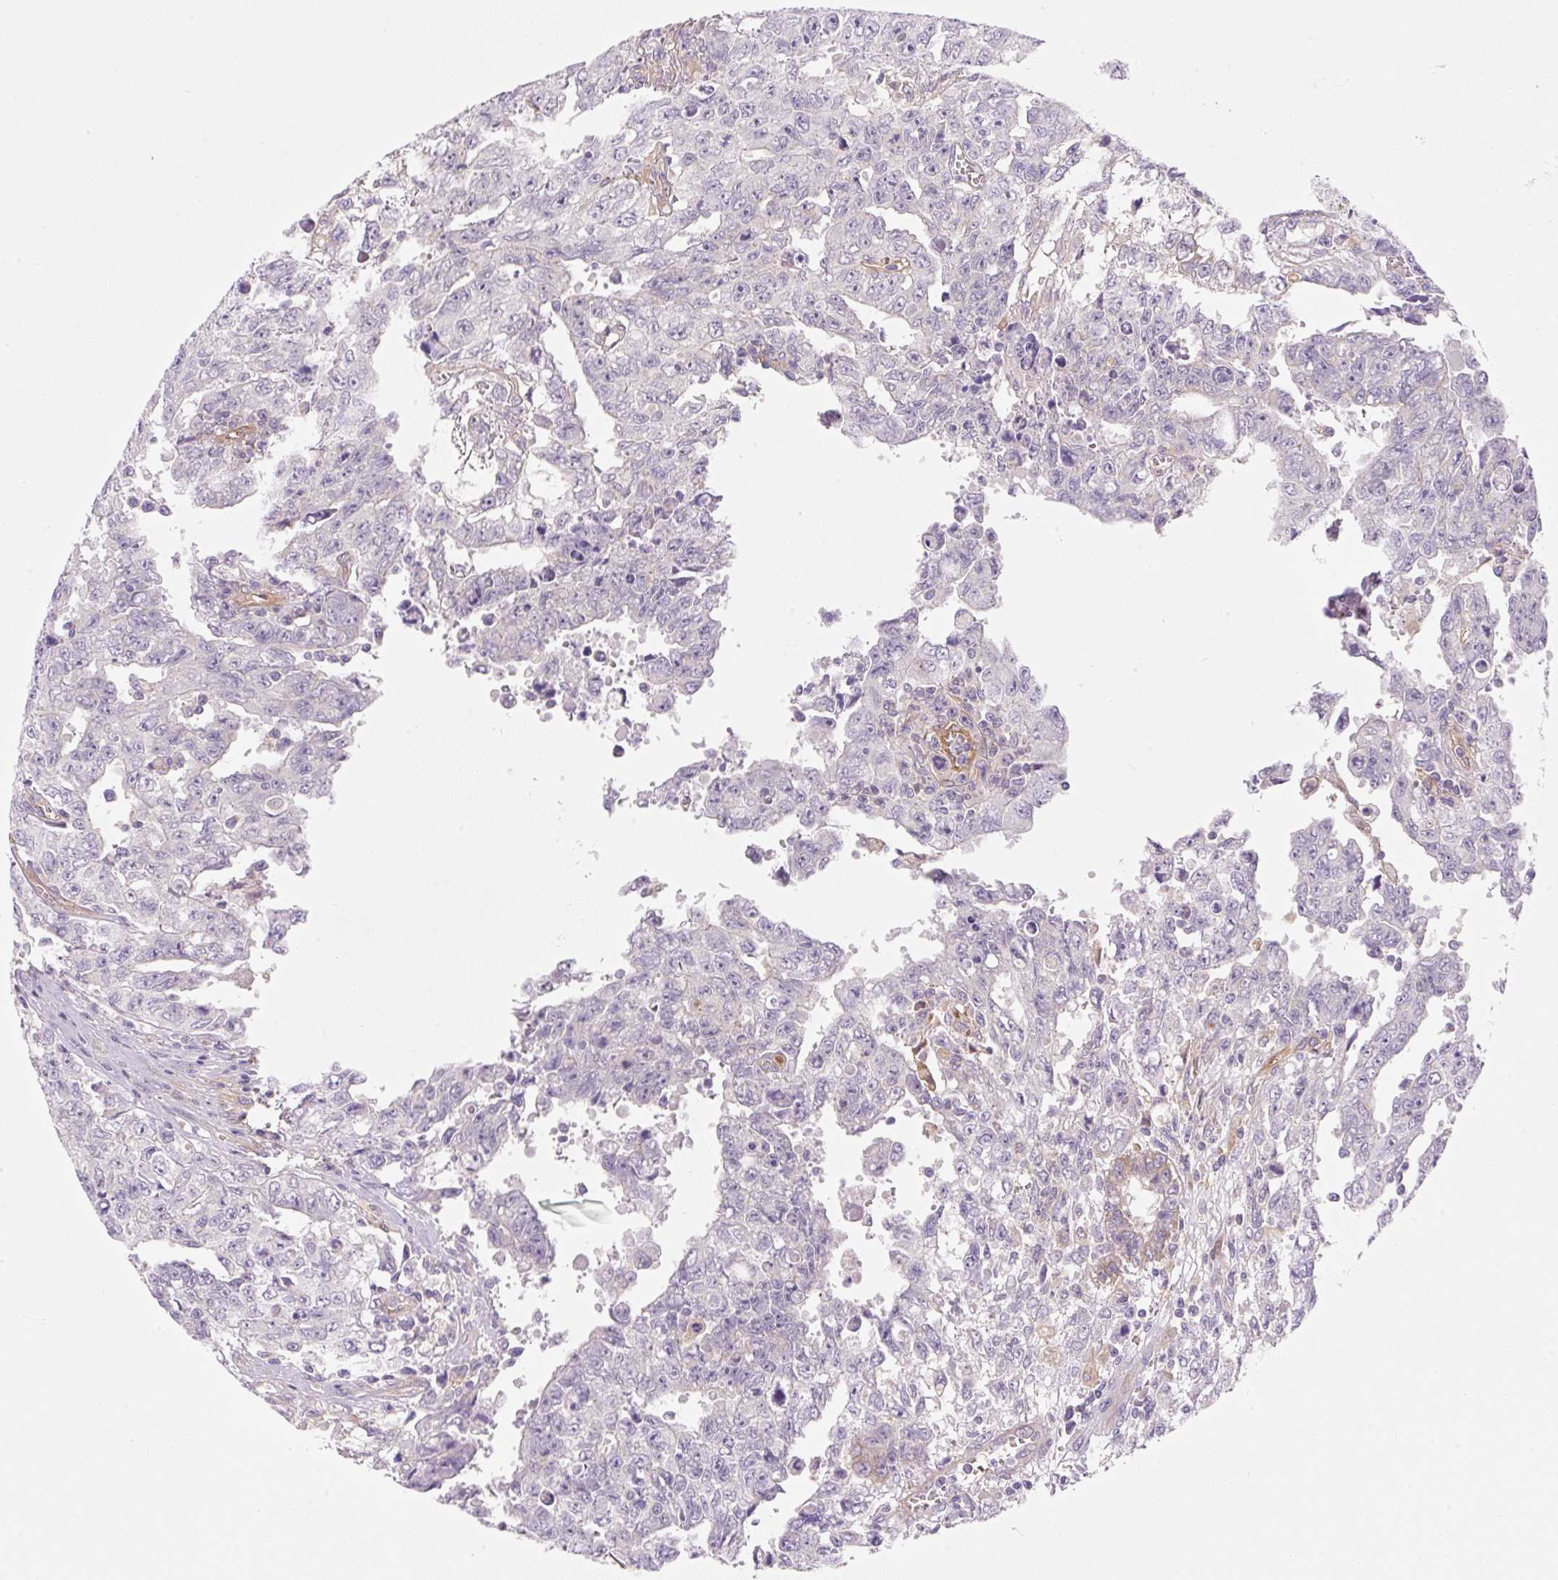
{"staining": {"intensity": "negative", "quantity": "none", "location": "none"}, "tissue": "testis cancer", "cell_type": "Tumor cells", "image_type": "cancer", "snomed": [{"axis": "morphology", "description": "Carcinoma, Embryonal, NOS"}, {"axis": "topography", "description": "Testis"}], "caption": "High magnification brightfield microscopy of testis cancer stained with DAB (3,3'-diaminobenzidine) (brown) and counterstained with hematoxylin (blue): tumor cells show no significant staining.", "gene": "OMA1", "patient": {"sex": "male", "age": 24}}